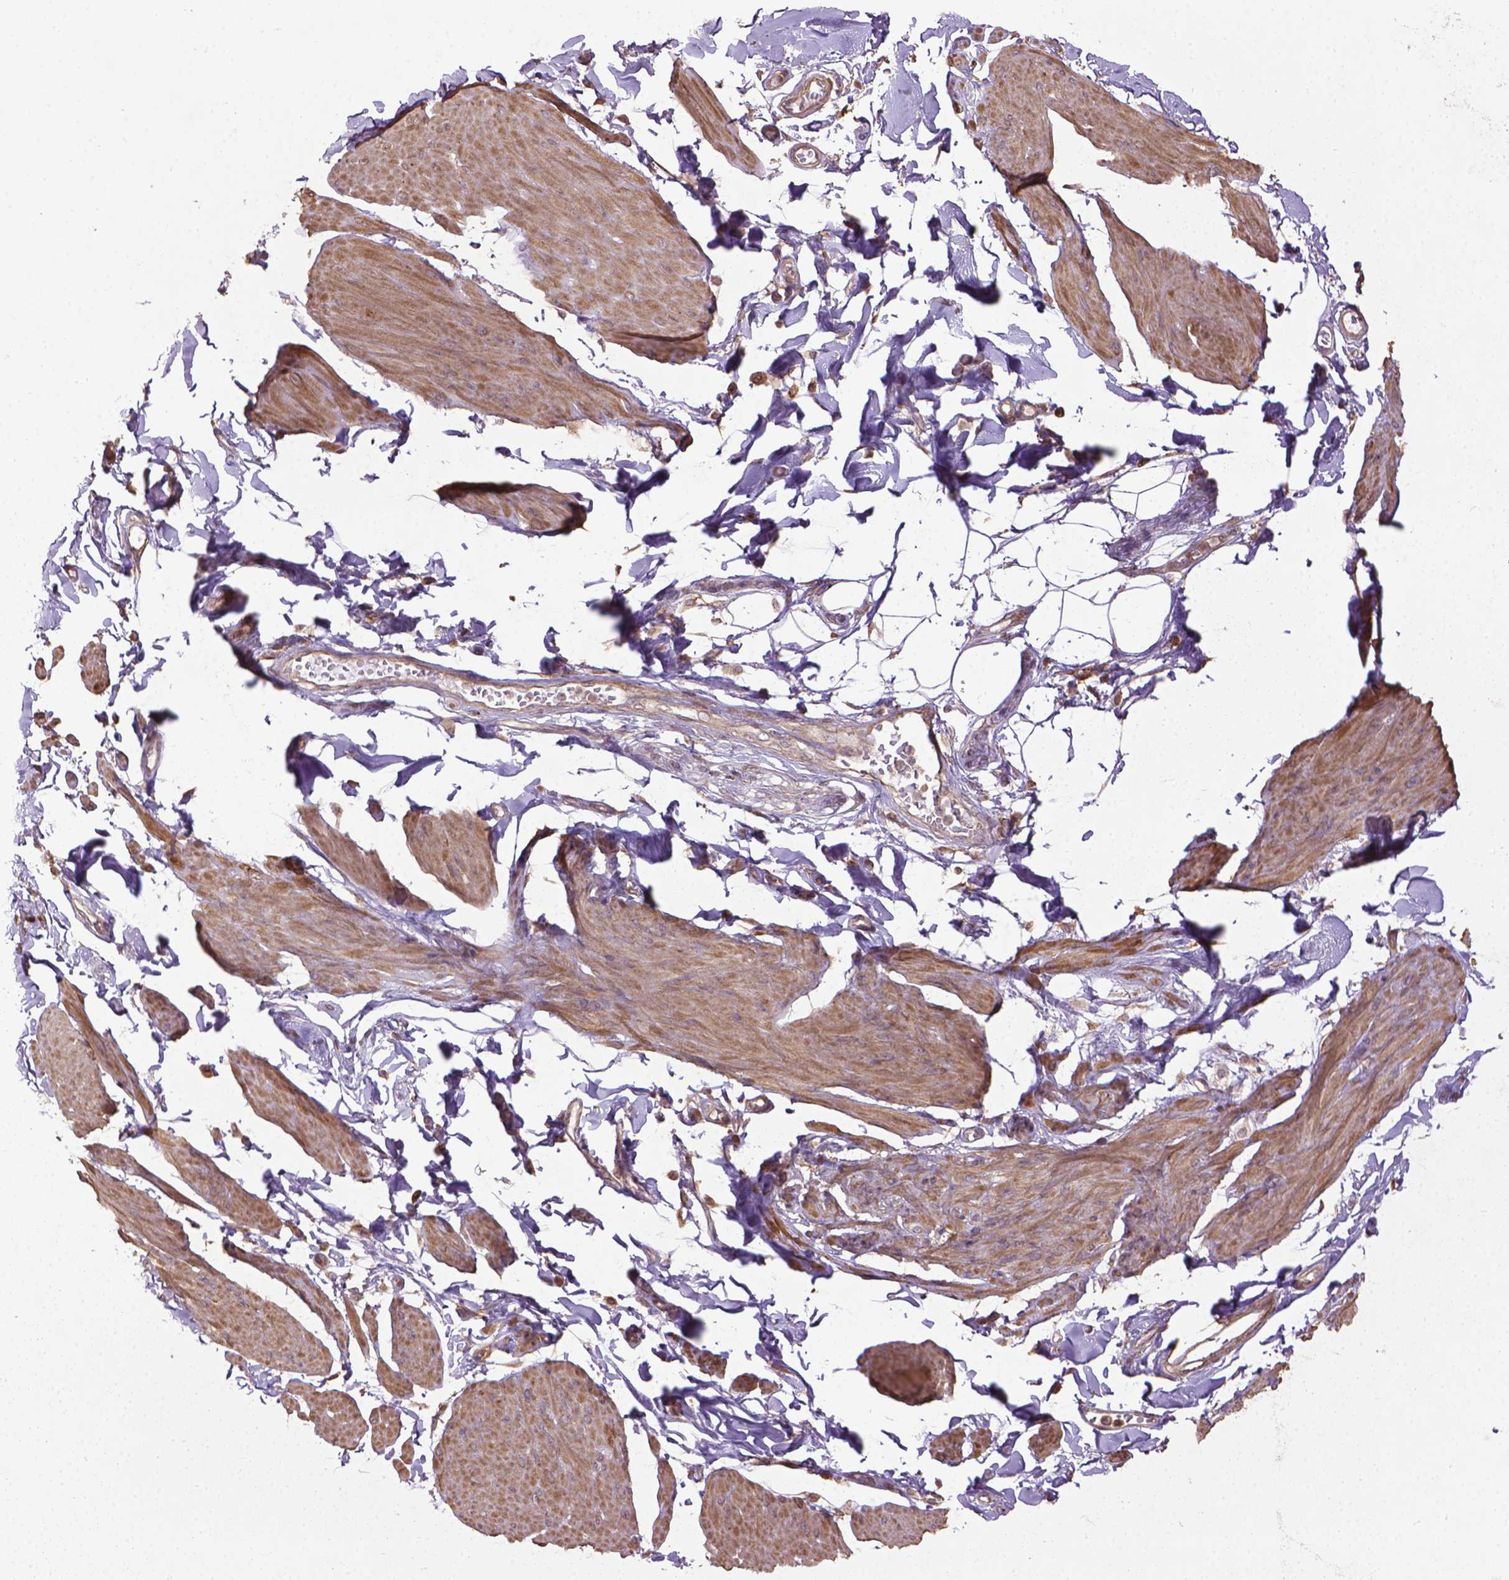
{"staining": {"intensity": "moderate", "quantity": ">75%", "location": "cytoplasmic/membranous"}, "tissue": "smooth muscle", "cell_type": "Smooth muscle cells", "image_type": "normal", "snomed": [{"axis": "morphology", "description": "Normal tissue, NOS"}, {"axis": "topography", "description": "Adipose tissue"}, {"axis": "topography", "description": "Smooth muscle"}, {"axis": "topography", "description": "Peripheral nerve tissue"}], "caption": "Brown immunohistochemical staining in normal smooth muscle displays moderate cytoplasmic/membranous staining in about >75% of smooth muscle cells.", "gene": "GAS1", "patient": {"sex": "male", "age": 83}}